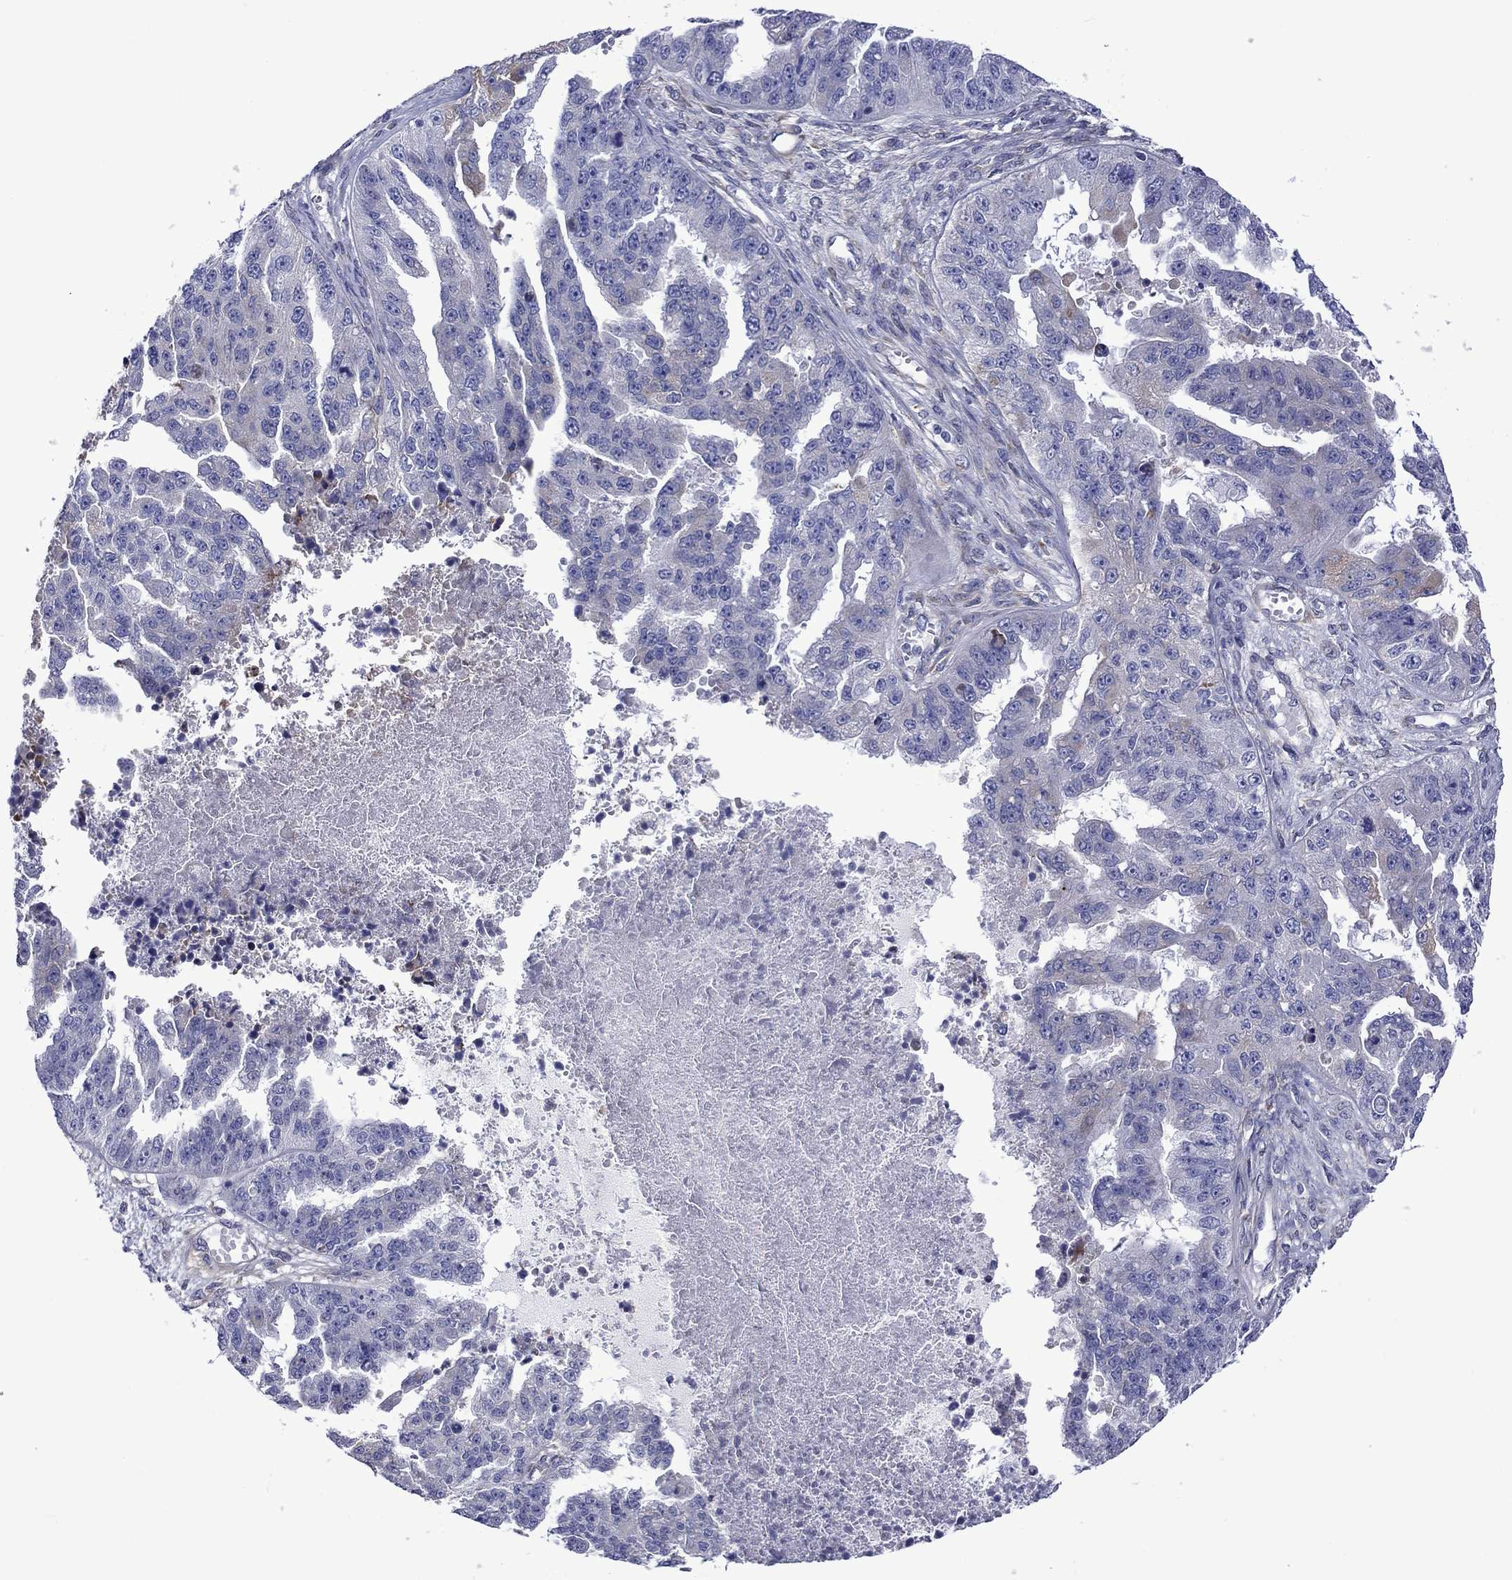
{"staining": {"intensity": "negative", "quantity": "none", "location": "none"}, "tissue": "ovarian cancer", "cell_type": "Tumor cells", "image_type": "cancer", "snomed": [{"axis": "morphology", "description": "Cystadenocarcinoma, serous, NOS"}, {"axis": "topography", "description": "Ovary"}], "caption": "Tumor cells are negative for protein expression in human ovarian cancer.", "gene": "HSPG2", "patient": {"sex": "female", "age": 58}}